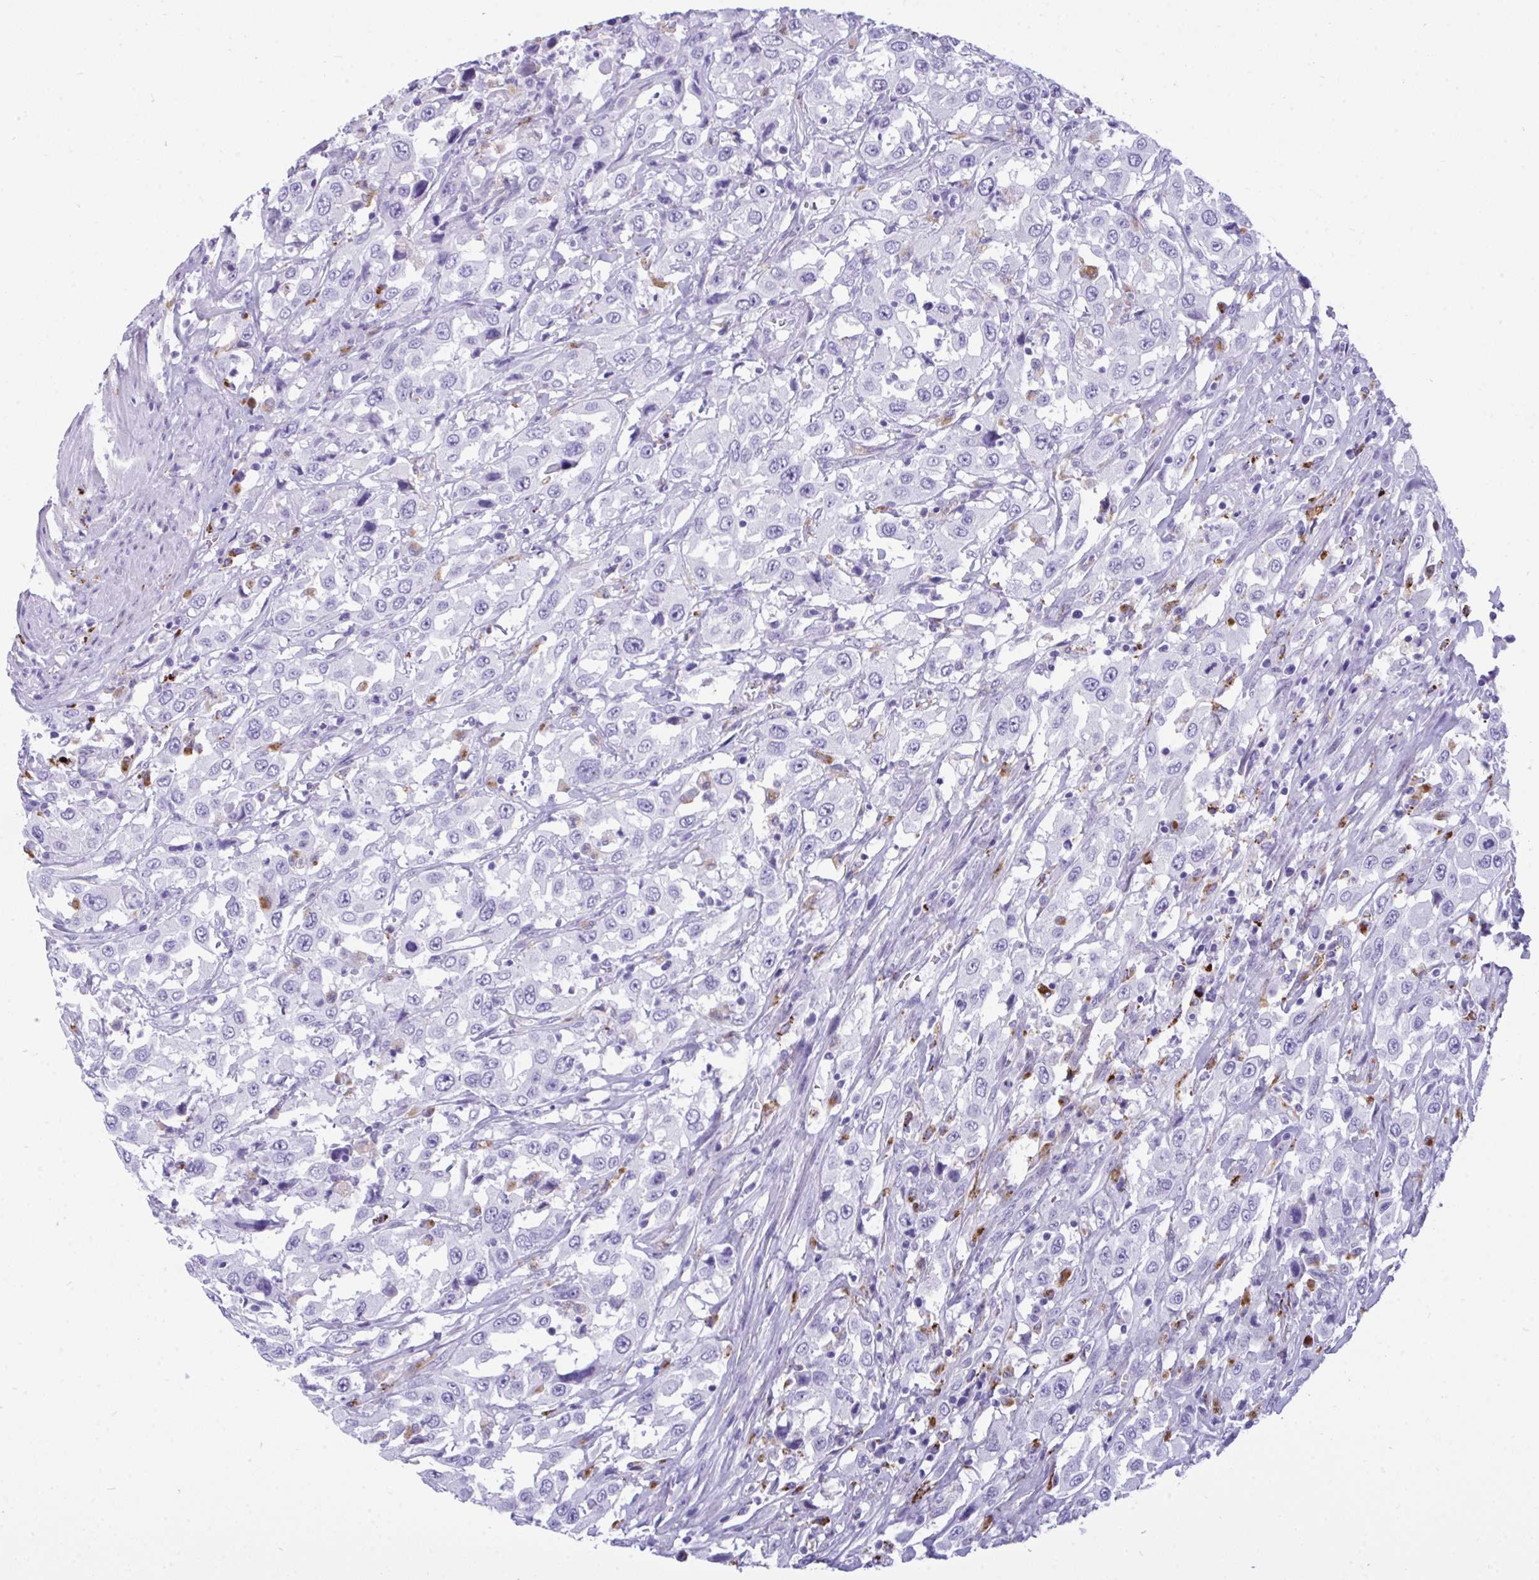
{"staining": {"intensity": "negative", "quantity": "none", "location": "none"}, "tissue": "urothelial cancer", "cell_type": "Tumor cells", "image_type": "cancer", "snomed": [{"axis": "morphology", "description": "Urothelial carcinoma, High grade"}, {"axis": "topography", "description": "Urinary bladder"}], "caption": "Tumor cells show no significant expression in urothelial carcinoma (high-grade).", "gene": "CPVL", "patient": {"sex": "male", "age": 61}}